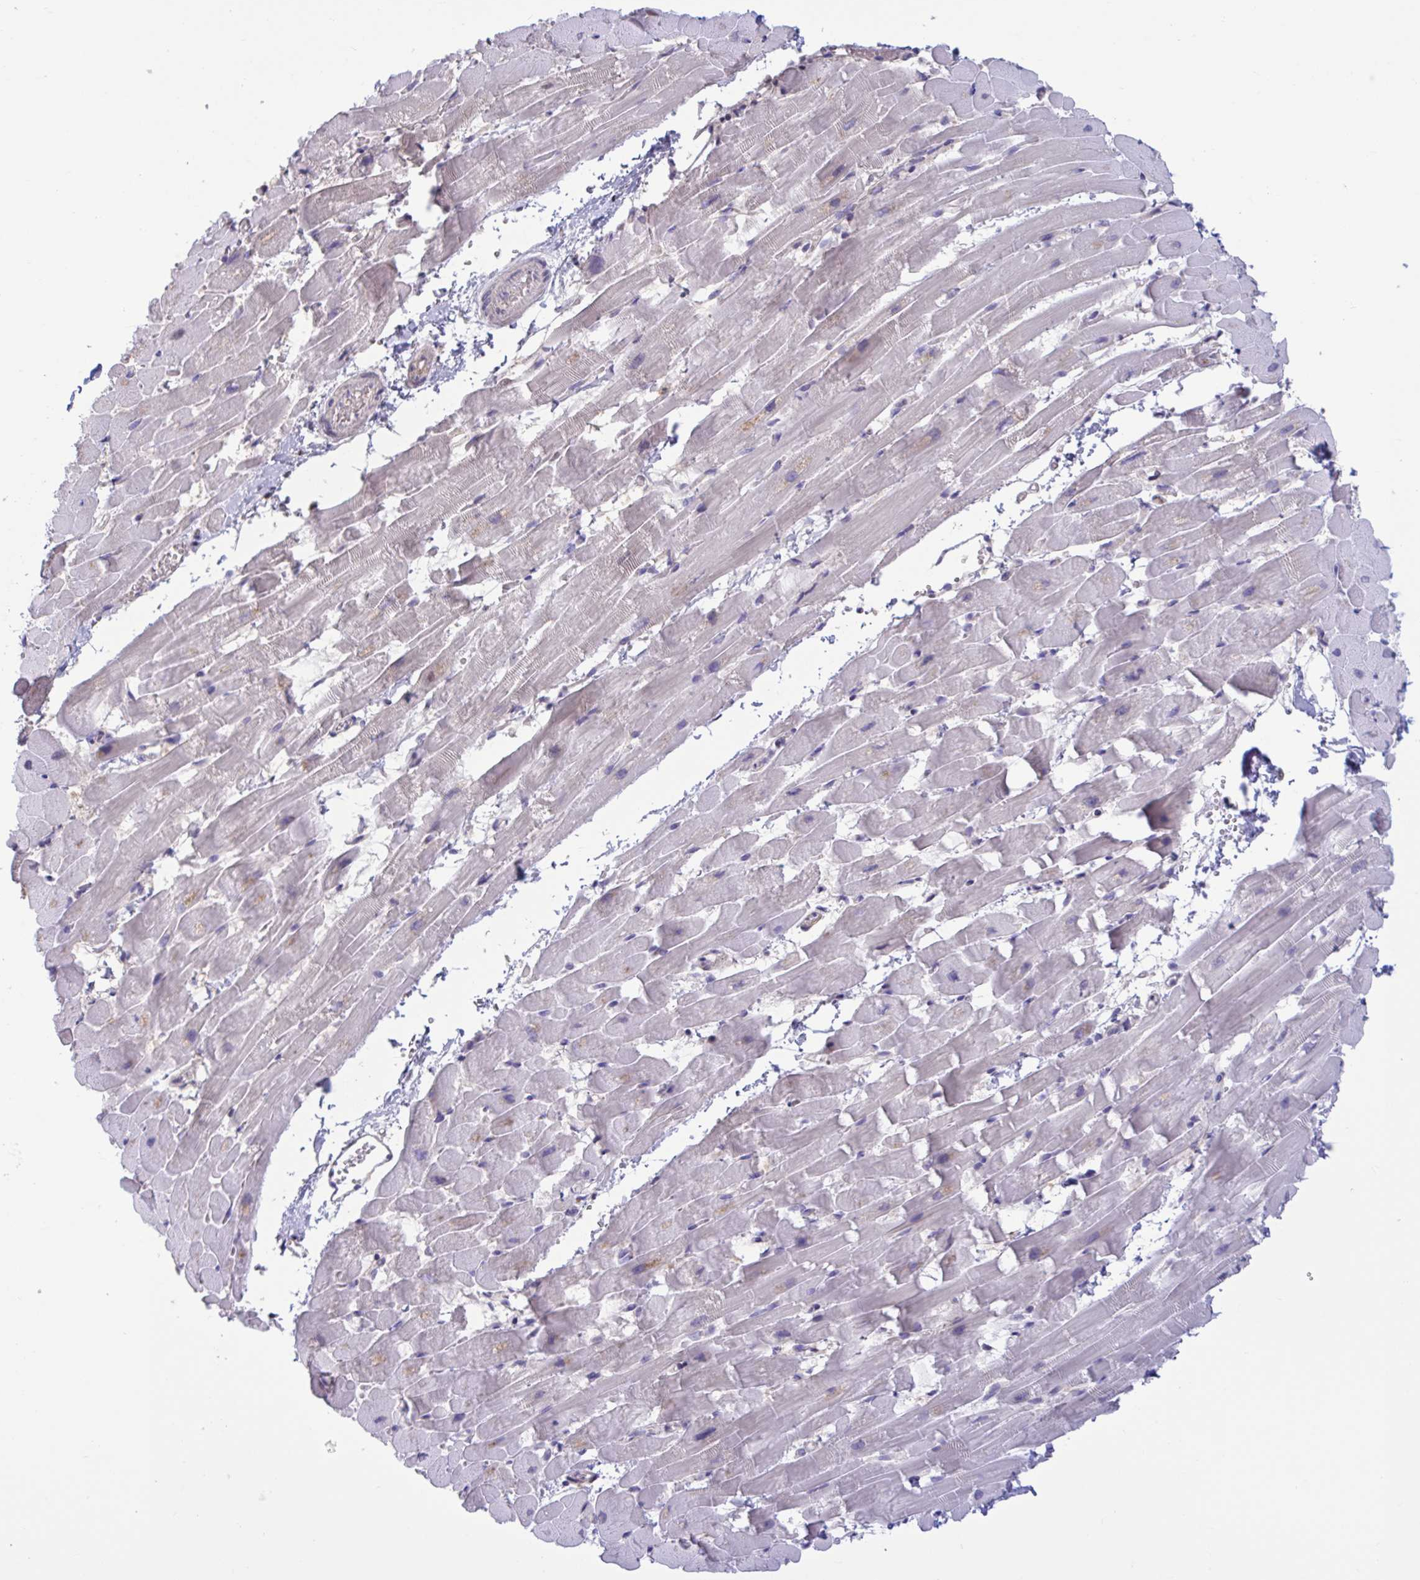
{"staining": {"intensity": "moderate", "quantity": "<25%", "location": "nuclear"}, "tissue": "heart muscle", "cell_type": "Cardiomyocytes", "image_type": "normal", "snomed": [{"axis": "morphology", "description": "Normal tissue, NOS"}, {"axis": "topography", "description": "Heart"}], "caption": "An image of human heart muscle stained for a protein shows moderate nuclear brown staining in cardiomyocytes. The staining was performed using DAB to visualize the protein expression in brown, while the nuclei were stained in blue with hematoxylin (Magnification: 20x).", "gene": "RBL1", "patient": {"sex": "male", "age": 37}}